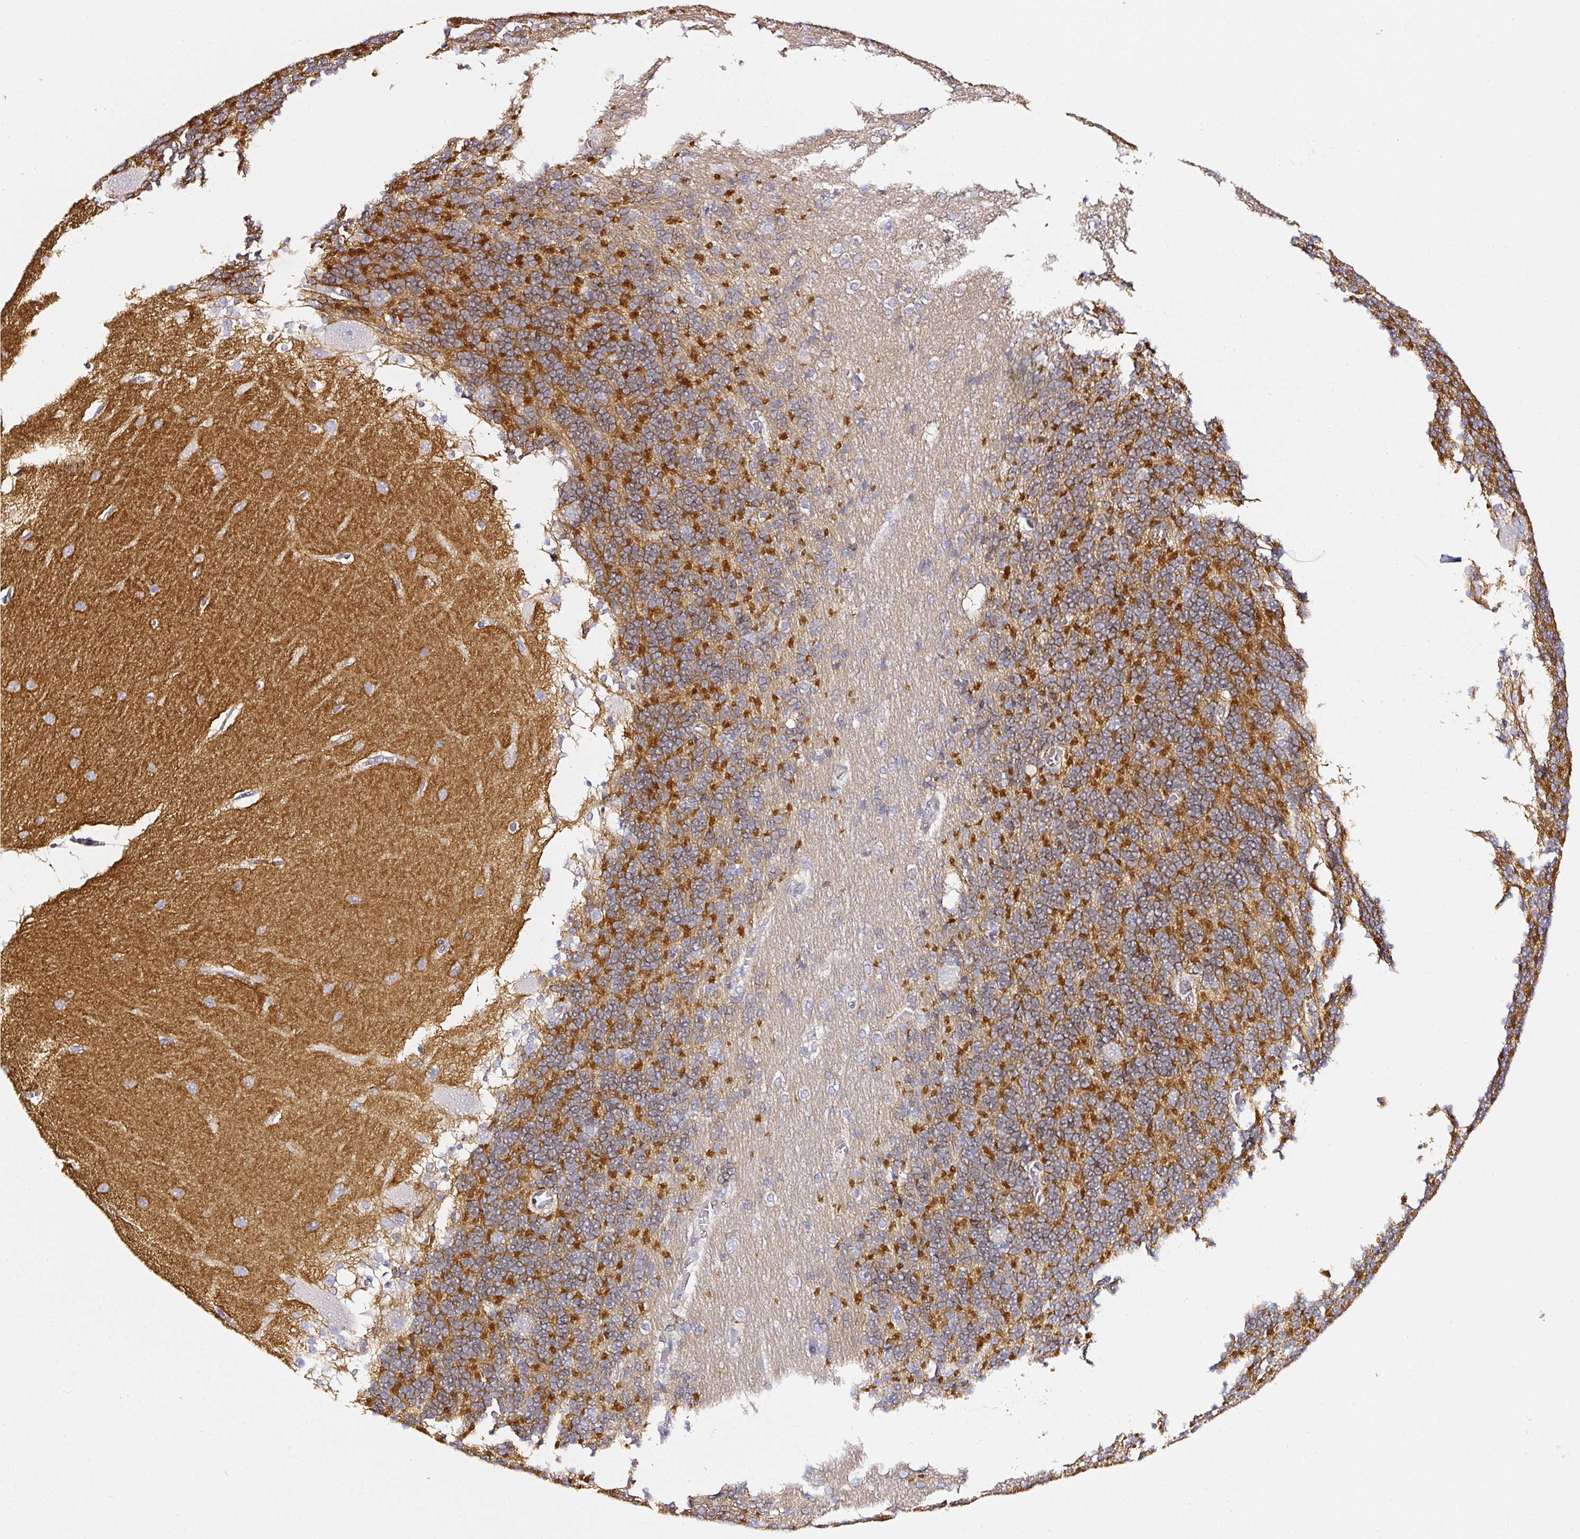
{"staining": {"intensity": "strong", "quantity": "25%-75%", "location": "cytoplasmic/membranous"}, "tissue": "cerebellum", "cell_type": "Cells in granular layer", "image_type": "normal", "snomed": [{"axis": "morphology", "description": "Normal tissue, NOS"}, {"axis": "topography", "description": "Cerebellum"}], "caption": "Protein positivity by immunohistochemistry (IHC) shows strong cytoplasmic/membranous expression in about 25%-75% of cells in granular layer in normal cerebellum. The staining was performed using DAB, with brown indicating positive protein expression. Nuclei are stained blue with hematoxylin.", "gene": "CD47", "patient": {"sex": "female", "age": 54}}